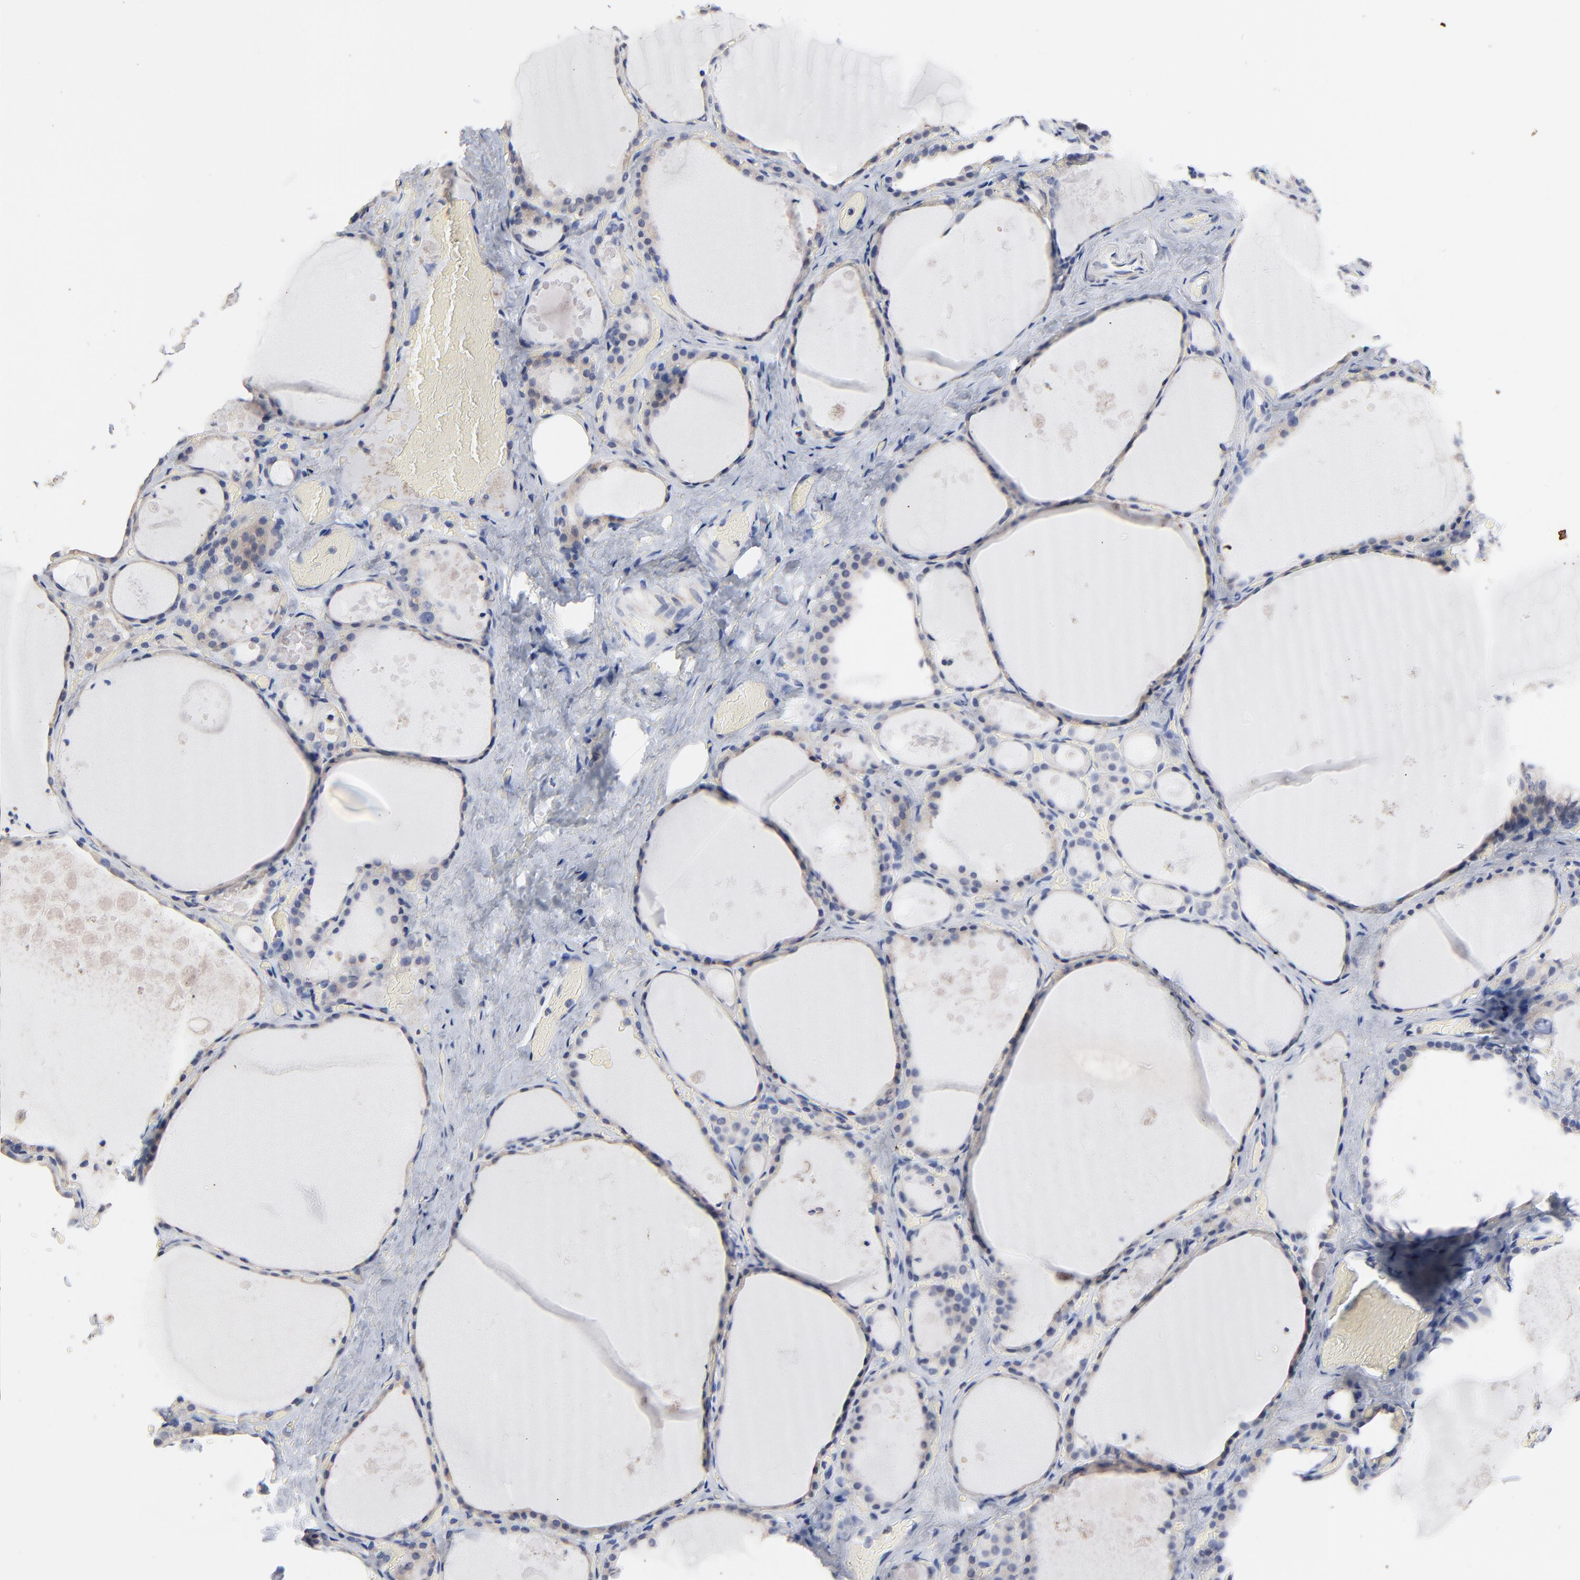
{"staining": {"intensity": "weak", "quantity": "25%-75%", "location": "cytoplasmic/membranous"}, "tissue": "thyroid gland", "cell_type": "Glandular cells", "image_type": "normal", "snomed": [{"axis": "morphology", "description": "Normal tissue, NOS"}, {"axis": "topography", "description": "Thyroid gland"}], "caption": "A brown stain highlights weak cytoplasmic/membranous positivity of a protein in glandular cells of normal human thyroid gland. (DAB (3,3'-diaminobenzidine) = brown stain, brightfield microscopy at high magnification).", "gene": "AADAC", "patient": {"sex": "male", "age": 61}}